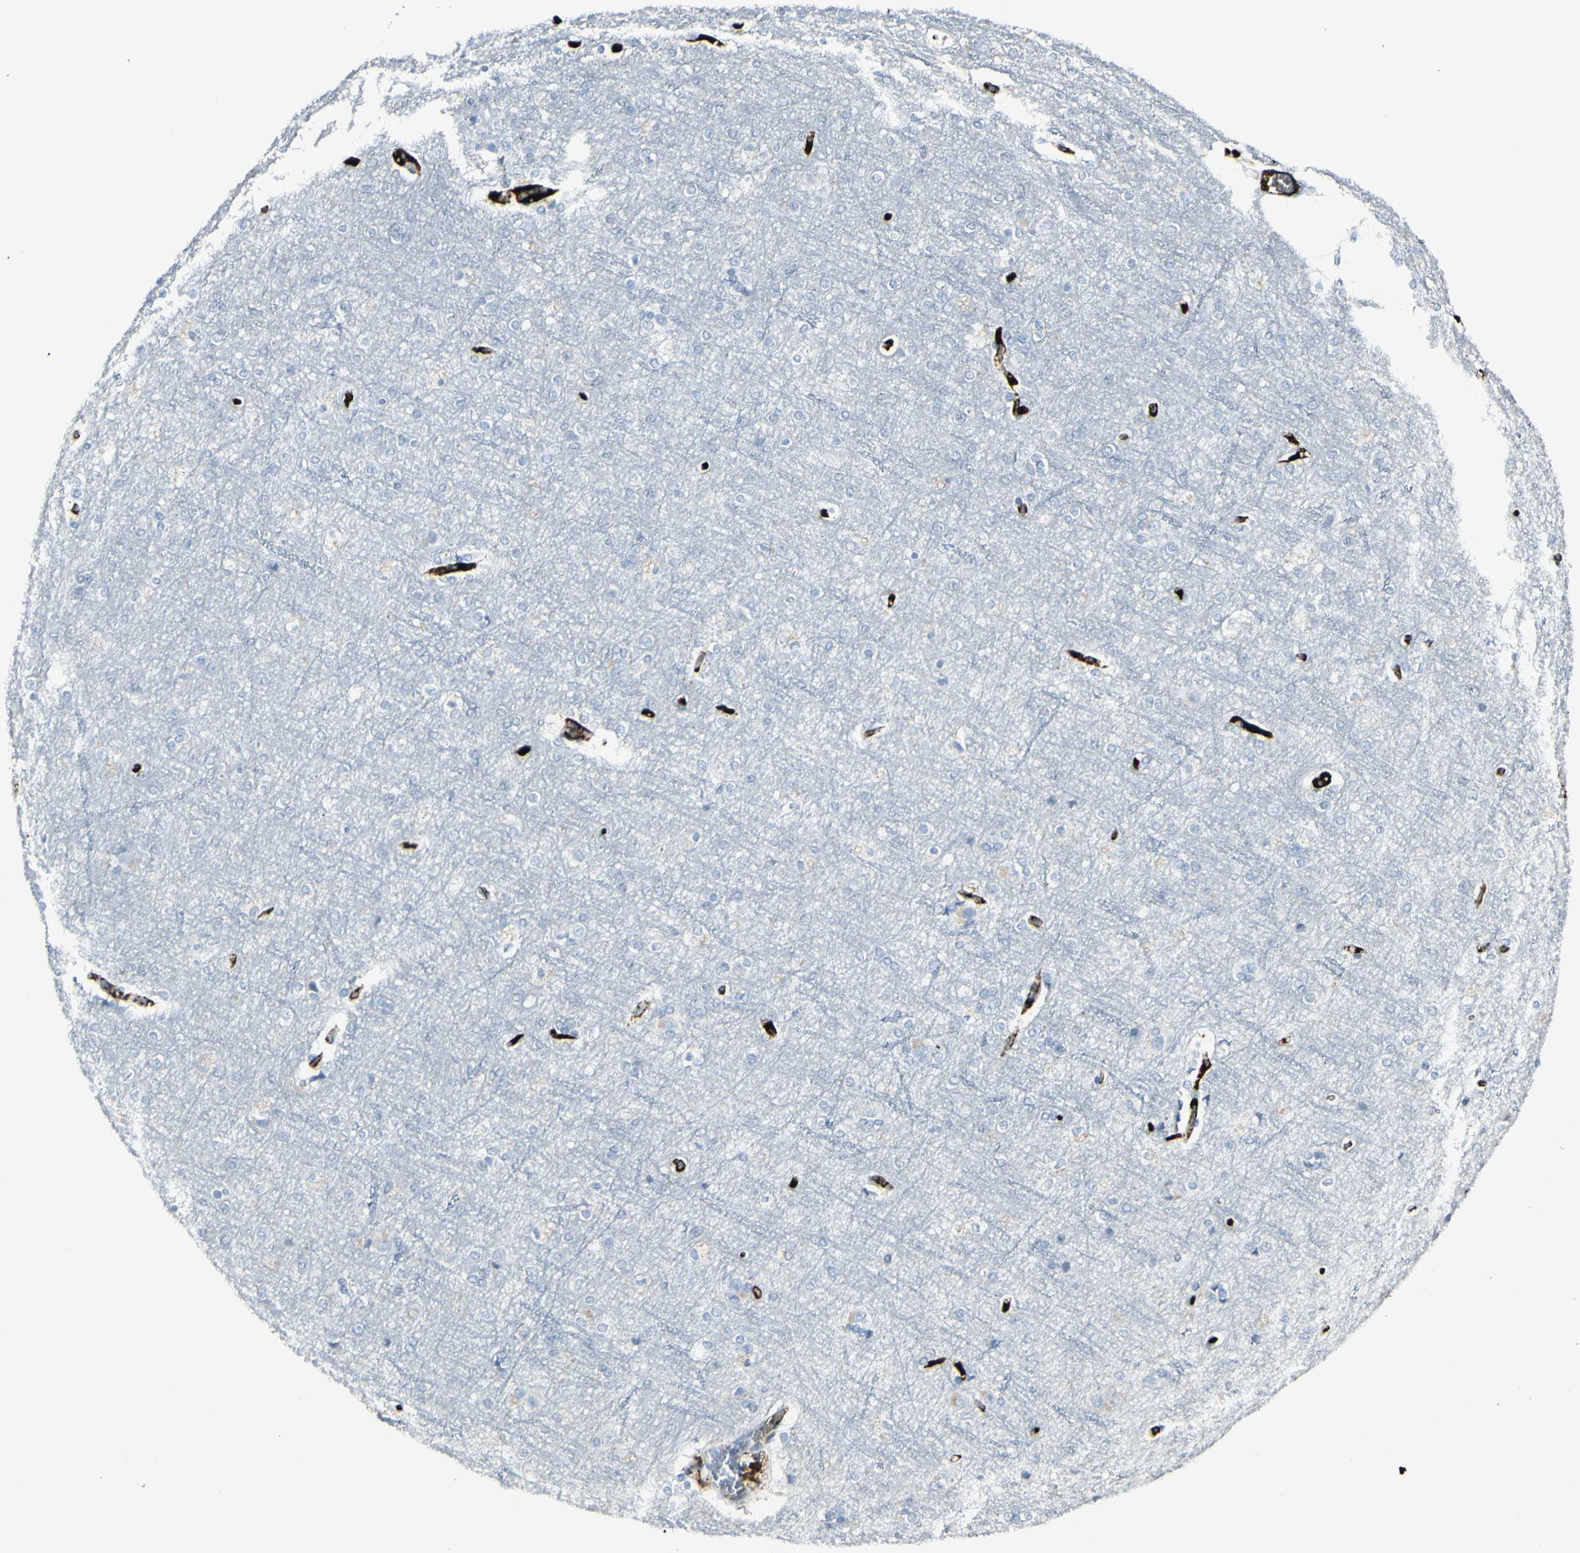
{"staining": {"intensity": "negative", "quantity": "none", "location": "none"}, "tissue": "cerebral cortex", "cell_type": "Endothelial cells", "image_type": "normal", "snomed": [{"axis": "morphology", "description": "Normal tissue, NOS"}, {"axis": "topography", "description": "Cerebral cortex"}], "caption": "High magnification brightfield microscopy of benign cerebral cortex stained with DAB (brown) and counterstained with hematoxylin (blue): endothelial cells show no significant staining. (DAB IHC, high magnification).", "gene": "IGHG1", "patient": {"sex": "female", "age": 54}}